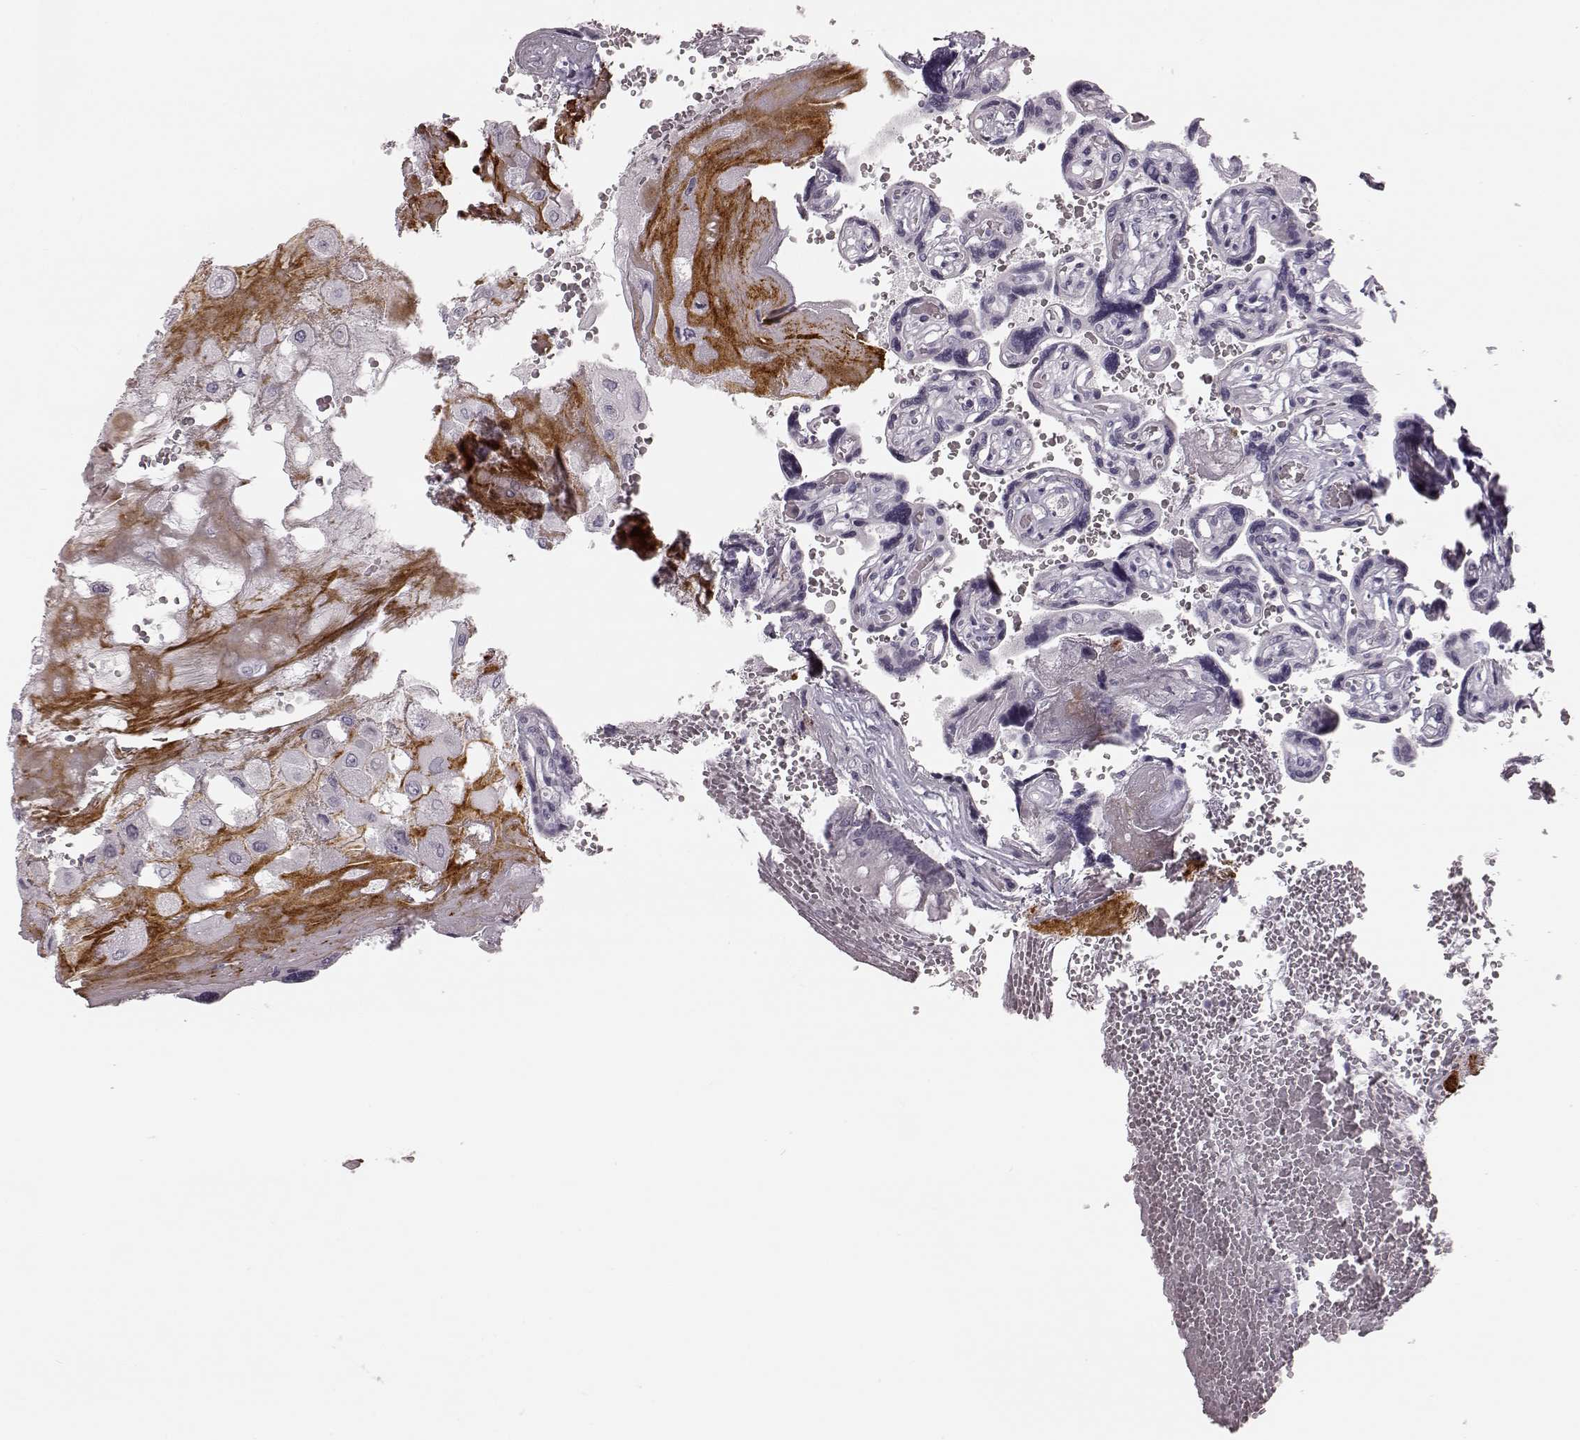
{"staining": {"intensity": "negative", "quantity": "none", "location": "none"}, "tissue": "placenta", "cell_type": "Decidual cells", "image_type": "normal", "snomed": [{"axis": "morphology", "description": "Normal tissue, NOS"}, {"axis": "topography", "description": "Placenta"}], "caption": "Normal placenta was stained to show a protein in brown. There is no significant staining in decidual cells. (Stains: DAB IHC with hematoxylin counter stain, Microscopy: brightfield microscopy at high magnification).", "gene": "ZNF433", "patient": {"sex": "female", "age": 32}}